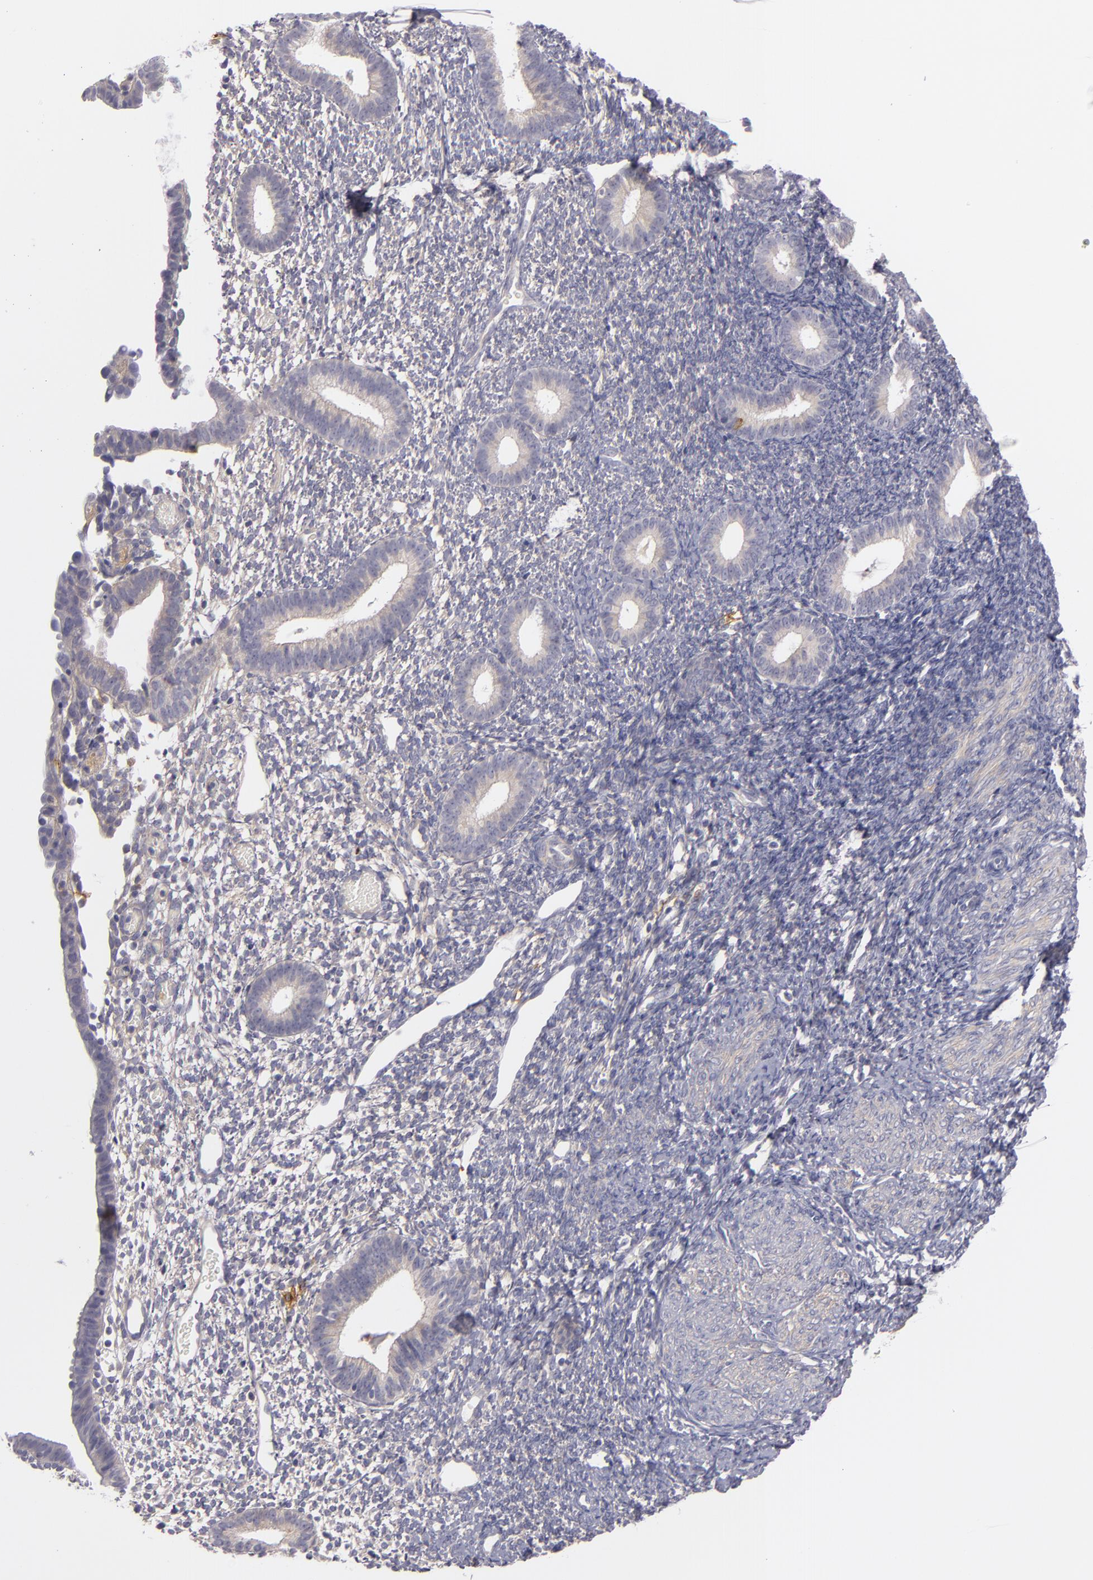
{"staining": {"intensity": "weak", "quantity": "<25%", "location": "cytoplasmic/membranous"}, "tissue": "endometrium", "cell_type": "Cells in endometrial stroma", "image_type": "normal", "snomed": [{"axis": "morphology", "description": "Normal tissue, NOS"}, {"axis": "topography", "description": "Smooth muscle"}, {"axis": "topography", "description": "Endometrium"}], "caption": "Photomicrograph shows no significant protein positivity in cells in endometrial stroma of unremarkable endometrium.", "gene": "CD83", "patient": {"sex": "female", "age": 57}}